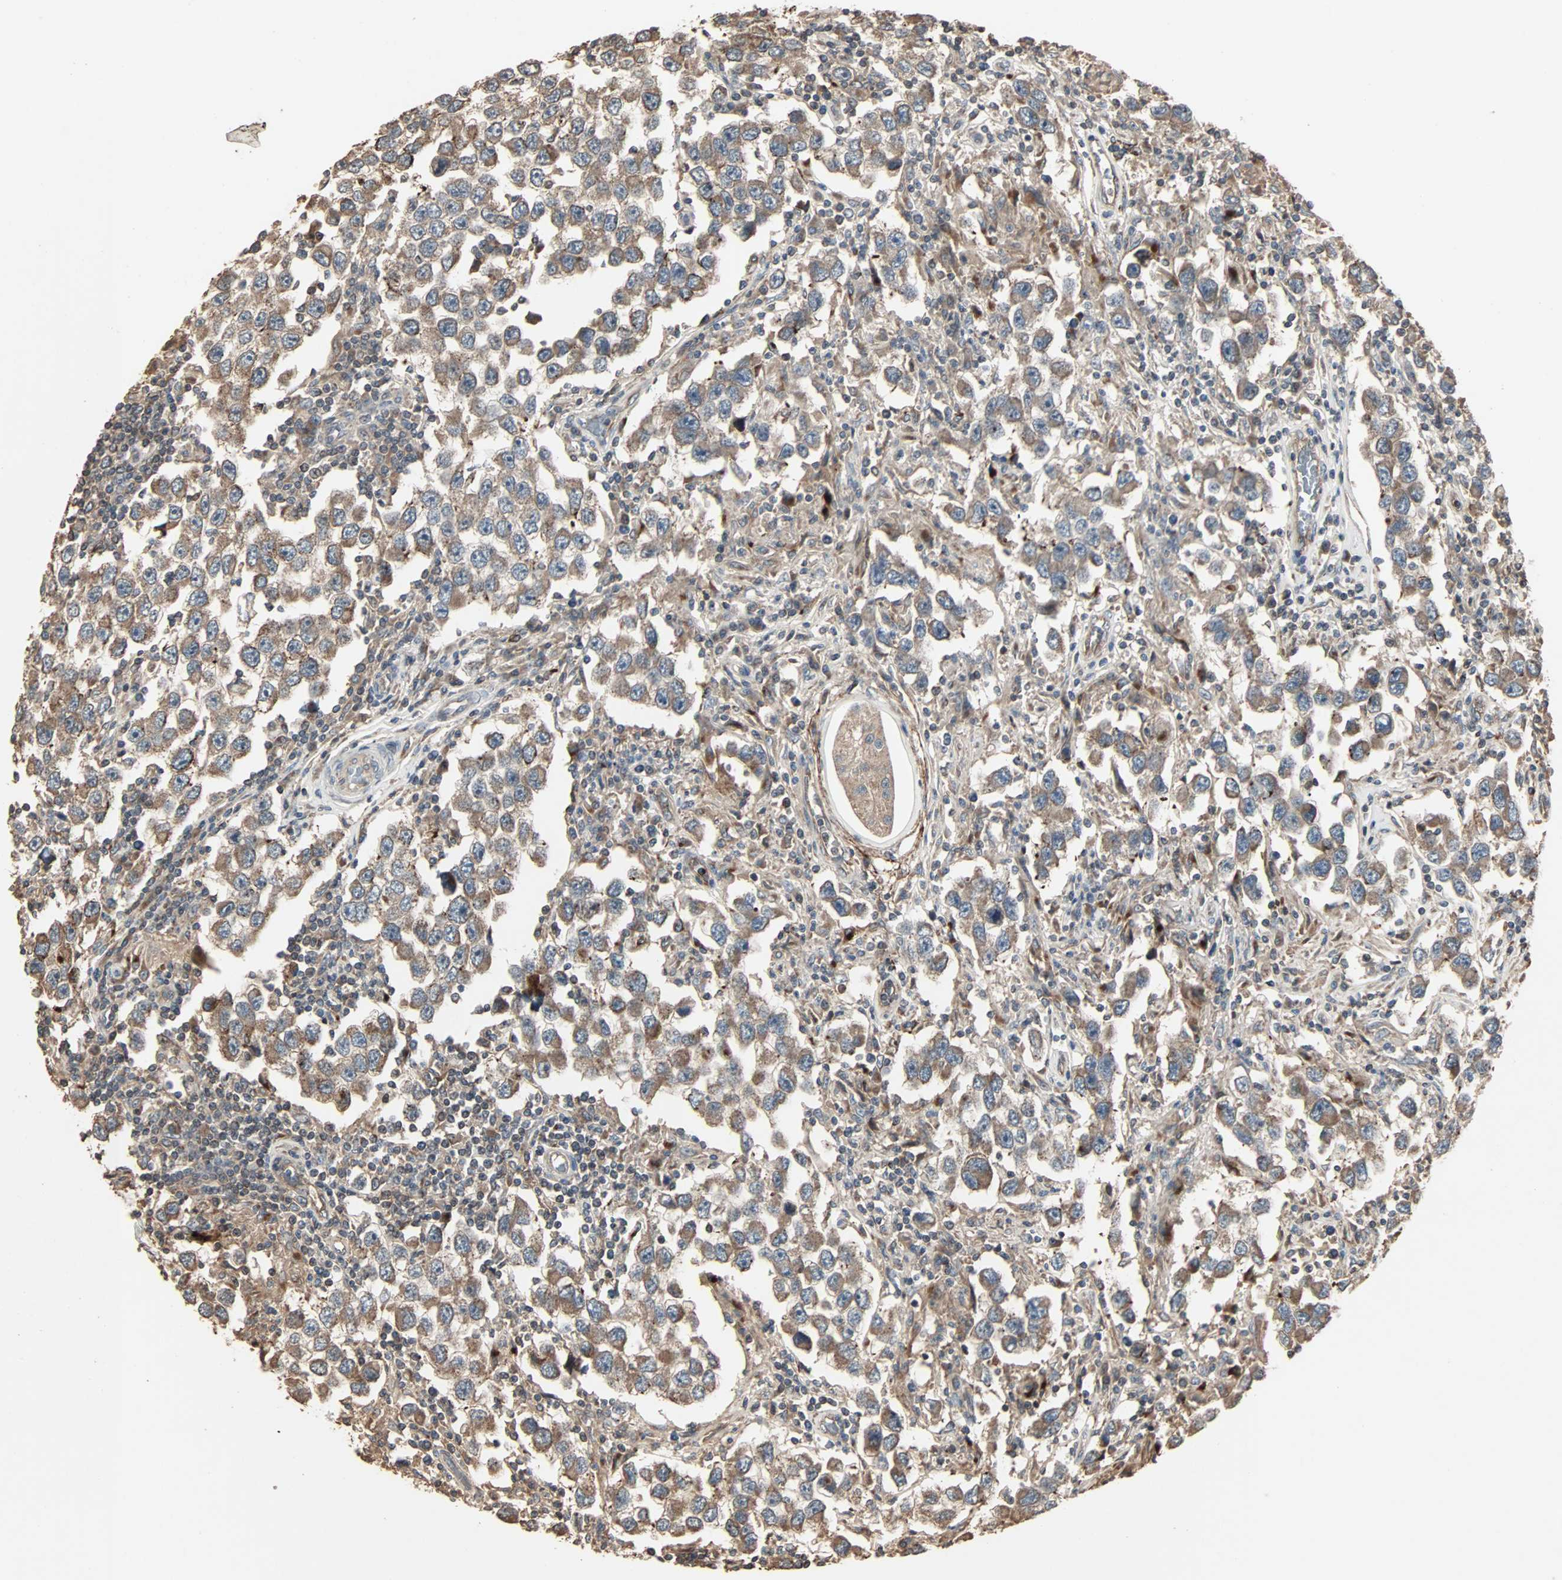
{"staining": {"intensity": "moderate", "quantity": ">75%", "location": "cytoplasmic/membranous"}, "tissue": "testis cancer", "cell_type": "Tumor cells", "image_type": "cancer", "snomed": [{"axis": "morphology", "description": "Carcinoma, Embryonal, NOS"}, {"axis": "topography", "description": "Testis"}], "caption": "DAB immunohistochemical staining of testis embryonal carcinoma reveals moderate cytoplasmic/membranous protein expression in about >75% of tumor cells.", "gene": "CALCRL", "patient": {"sex": "male", "age": 21}}